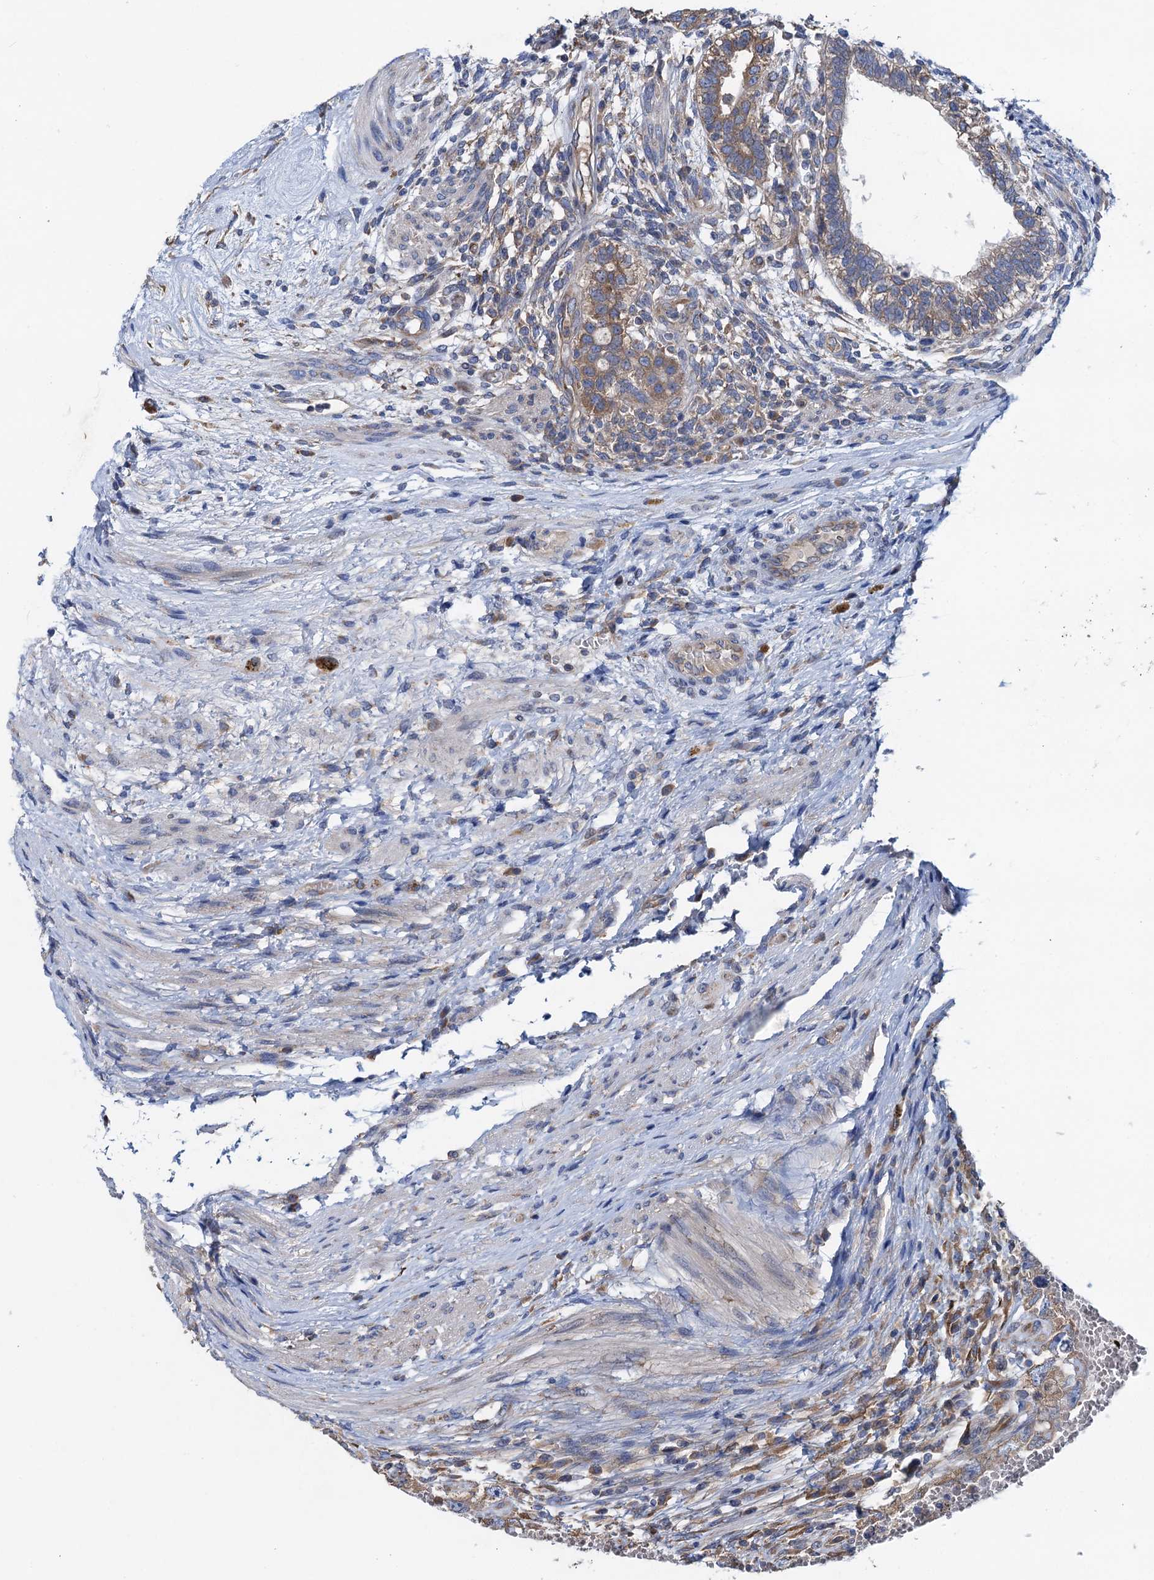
{"staining": {"intensity": "moderate", "quantity": ">75%", "location": "cytoplasmic/membranous"}, "tissue": "testis cancer", "cell_type": "Tumor cells", "image_type": "cancer", "snomed": [{"axis": "morphology", "description": "Carcinoma, Embryonal, NOS"}, {"axis": "topography", "description": "Testis"}], "caption": "Moderate cytoplasmic/membranous protein expression is present in approximately >75% of tumor cells in embryonal carcinoma (testis). (brown staining indicates protein expression, while blue staining denotes nuclei).", "gene": "ADCY9", "patient": {"sex": "male", "age": 26}}